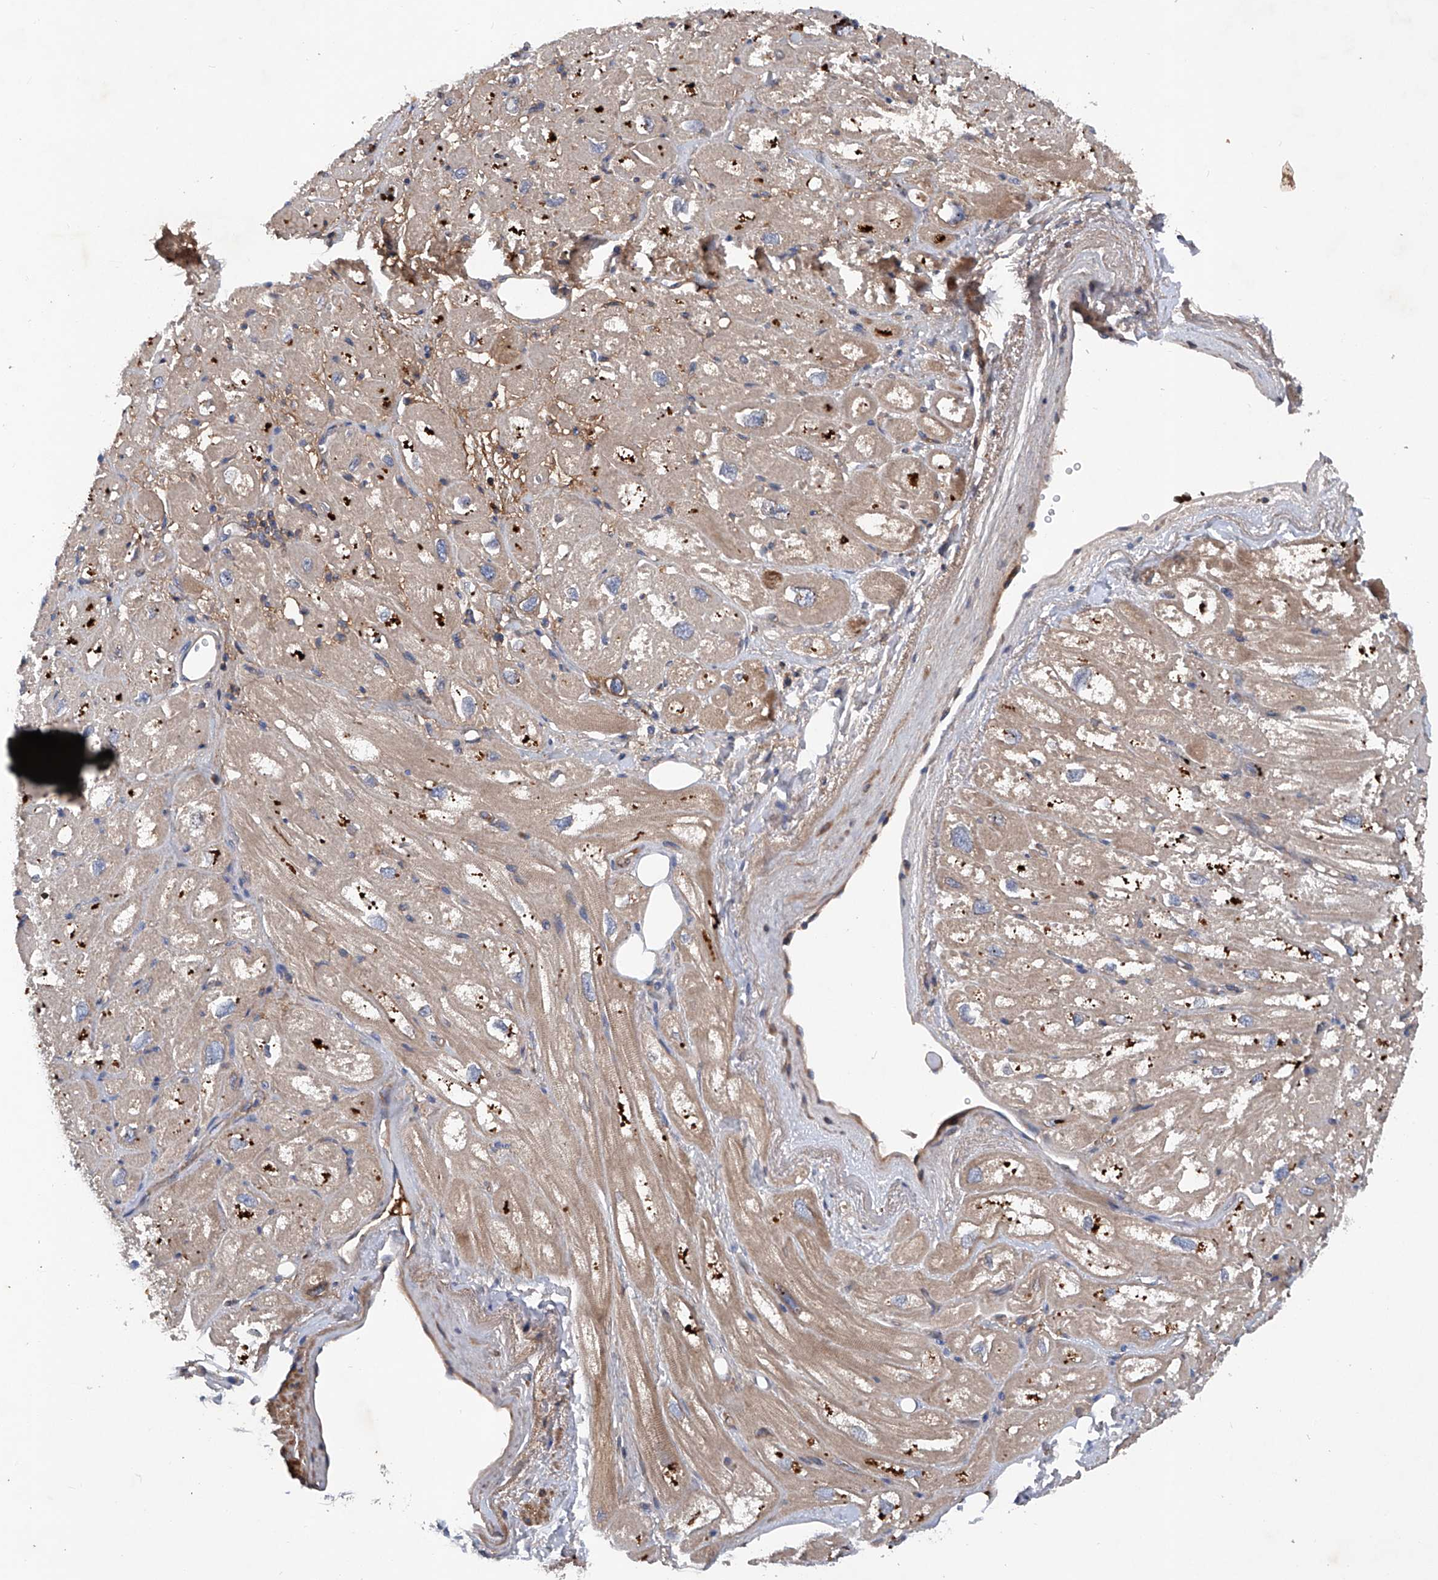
{"staining": {"intensity": "strong", "quantity": "25%-75%", "location": "cytoplasmic/membranous"}, "tissue": "heart muscle", "cell_type": "Cardiomyocytes", "image_type": "normal", "snomed": [{"axis": "morphology", "description": "Normal tissue, NOS"}, {"axis": "topography", "description": "Heart"}], "caption": "High-power microscopy captured an immunohistochemistry (IHC) micrograph of normal heart muscle, revealing strong cytoplasmic/membranous expression in about 25%-75% of cardiomyocytes. Nuclei are stained in blue.", "gene": "ASCC3", "patient": {"sex": "male", "age": 50}}